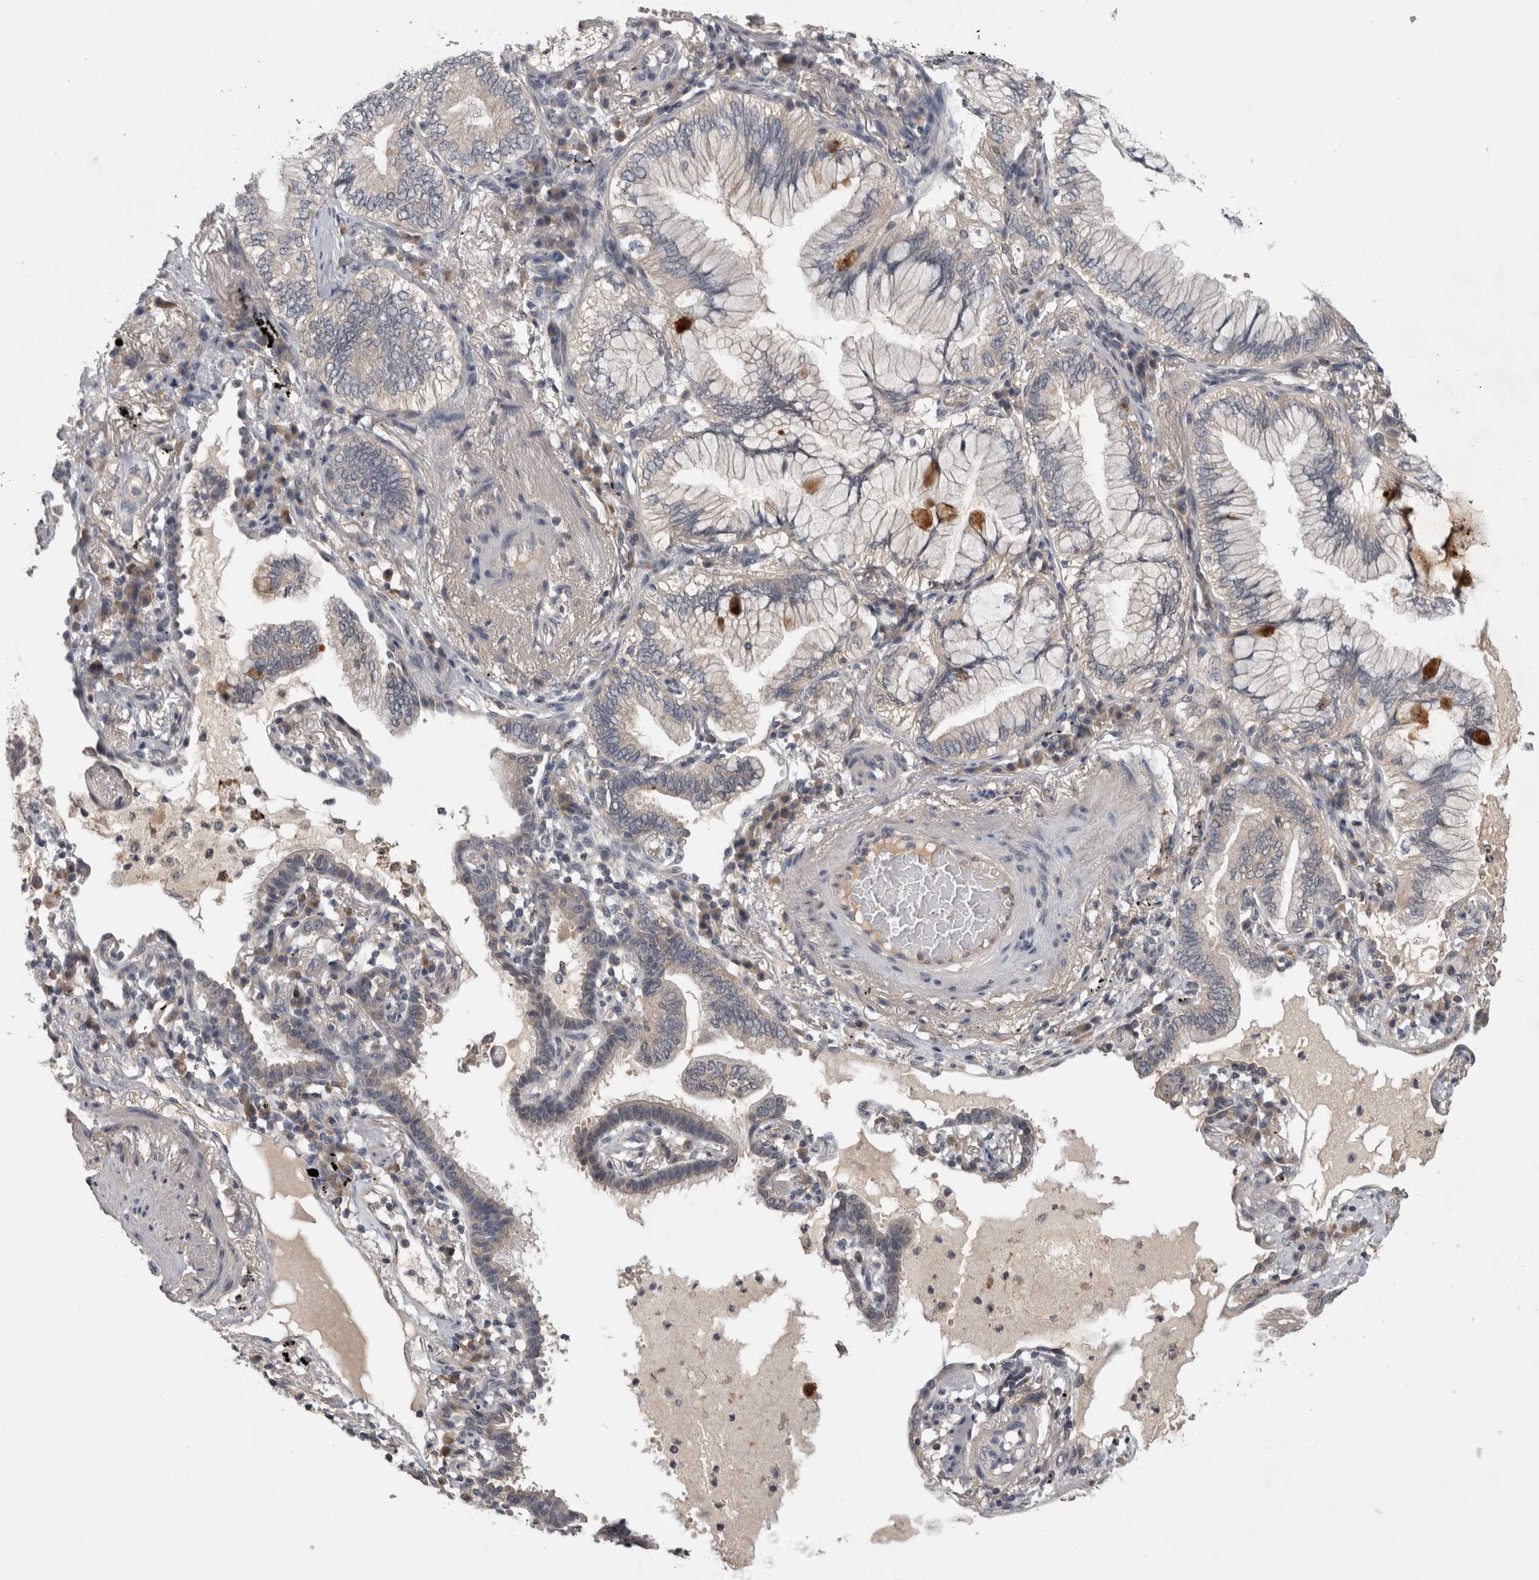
{"staining": {"intensity": "negative", "quantity": "none", "location": "none"}, "tissue": "lung cancer", "cell_type": "Tumor cells", "image_type": "cancer", "snomed": [{"axis": "morphology", "description": "Adenocarcinoma, NOS"}, {"axis": "topography", "description": "Lung"}], "caption": "A high-resolution histopathology image shows immunohistochemistry staining of lung cancer (adenocarcinoma), which exhibits no significant positivity in tumor cells. (DAB IHC visualized using brightfield microscopy, high magnification).", "gene": "ZNF114", "patient": {"sex": "female", "age": 70}}